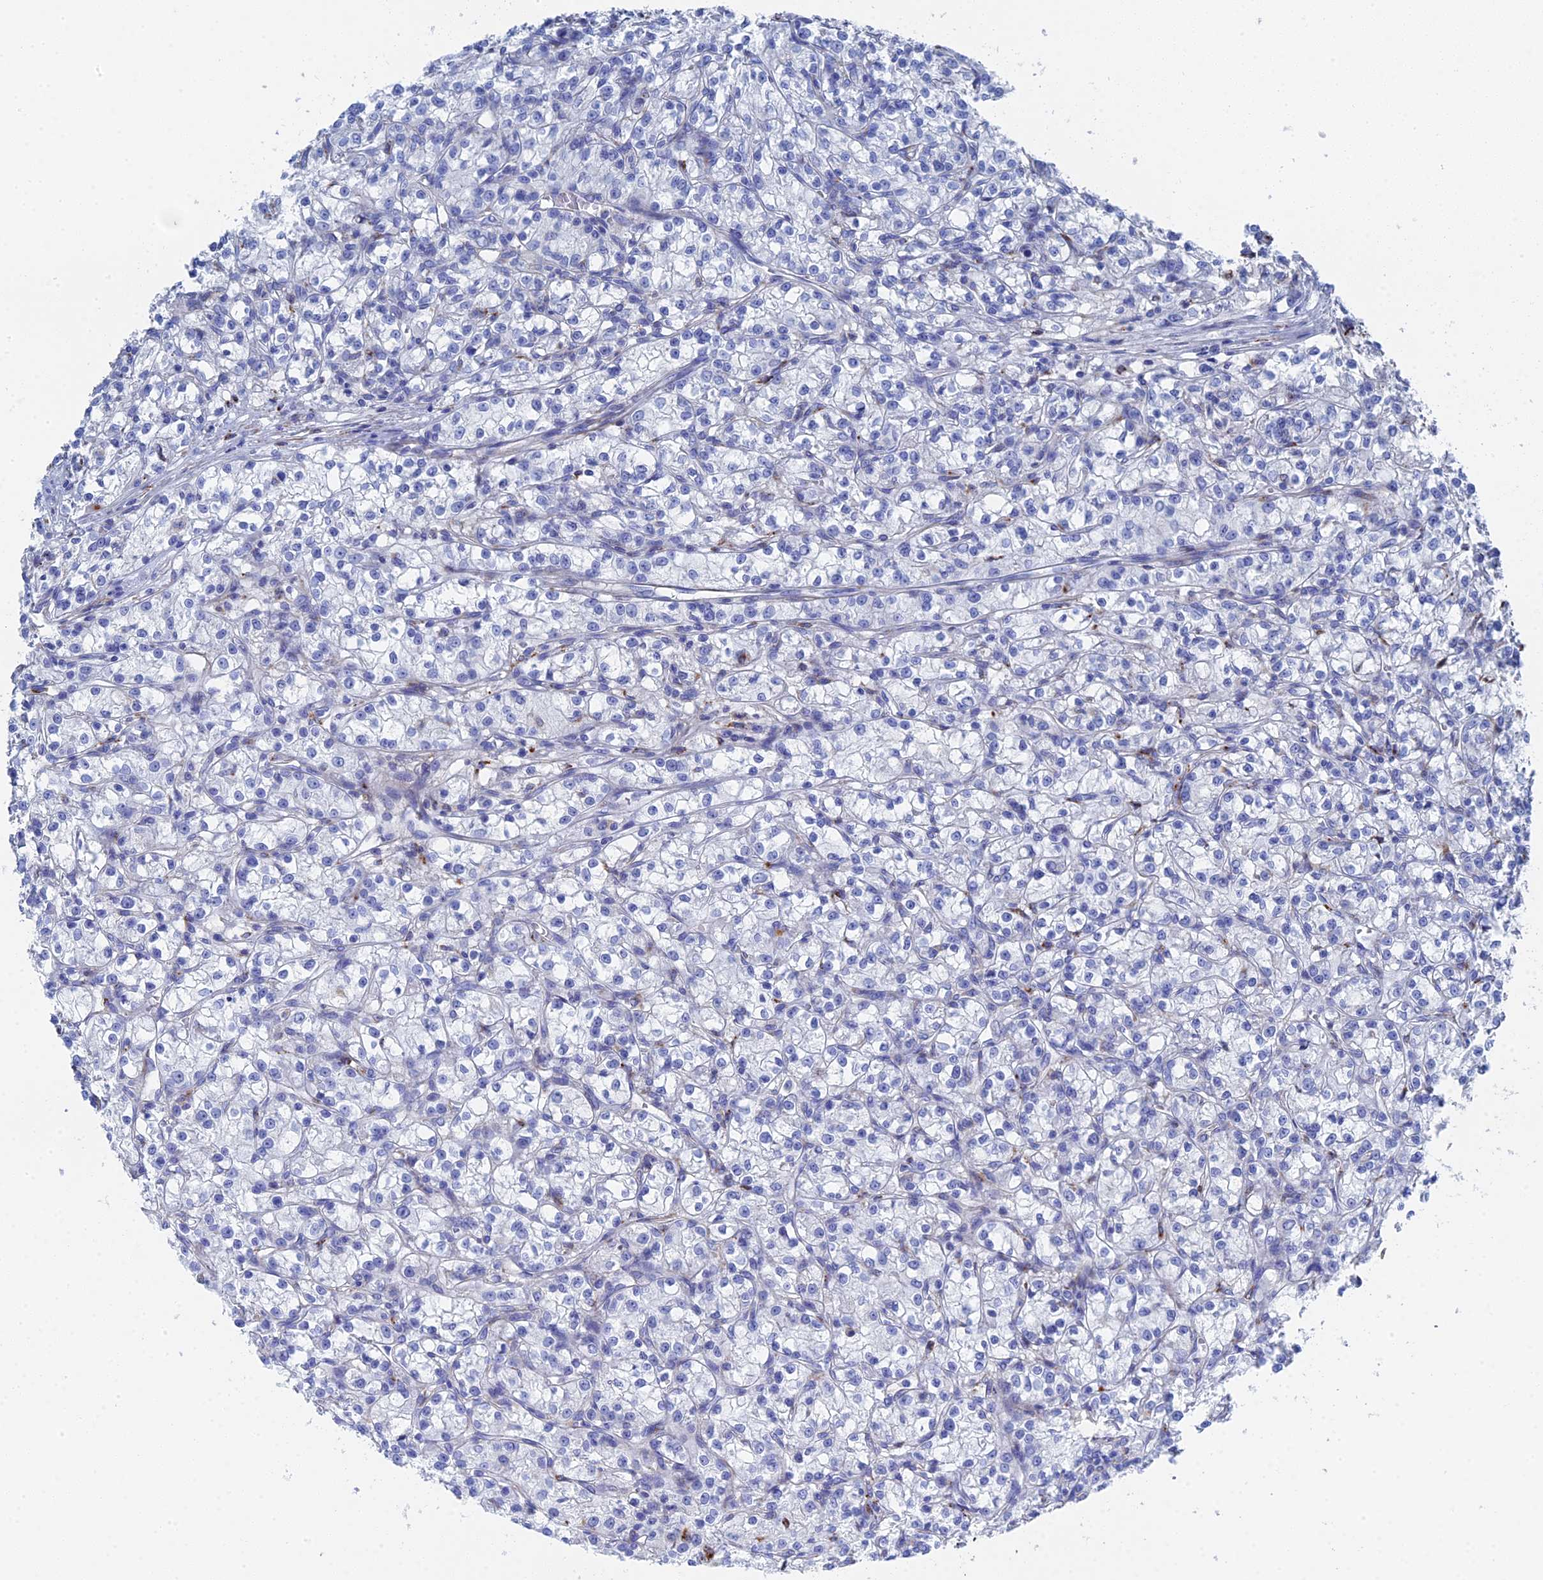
{"staining": {"intensity": "negative", "quantity": "none", "location": "none"}, "tissue": "renal cancer", "cell_type": "Tumor cells", "image_type": "cancer", "snomed": [{"axis": "morphology", "description": "Adenocarcinoma, NOS"}, {"axis": "topography", "description": "Kidney"}], "caption": "Tumor cells show no significant protein positivity in renal adenocarcinoma.", "gene": "STRA6", "patient": {"sex": "female", "age": 59}}